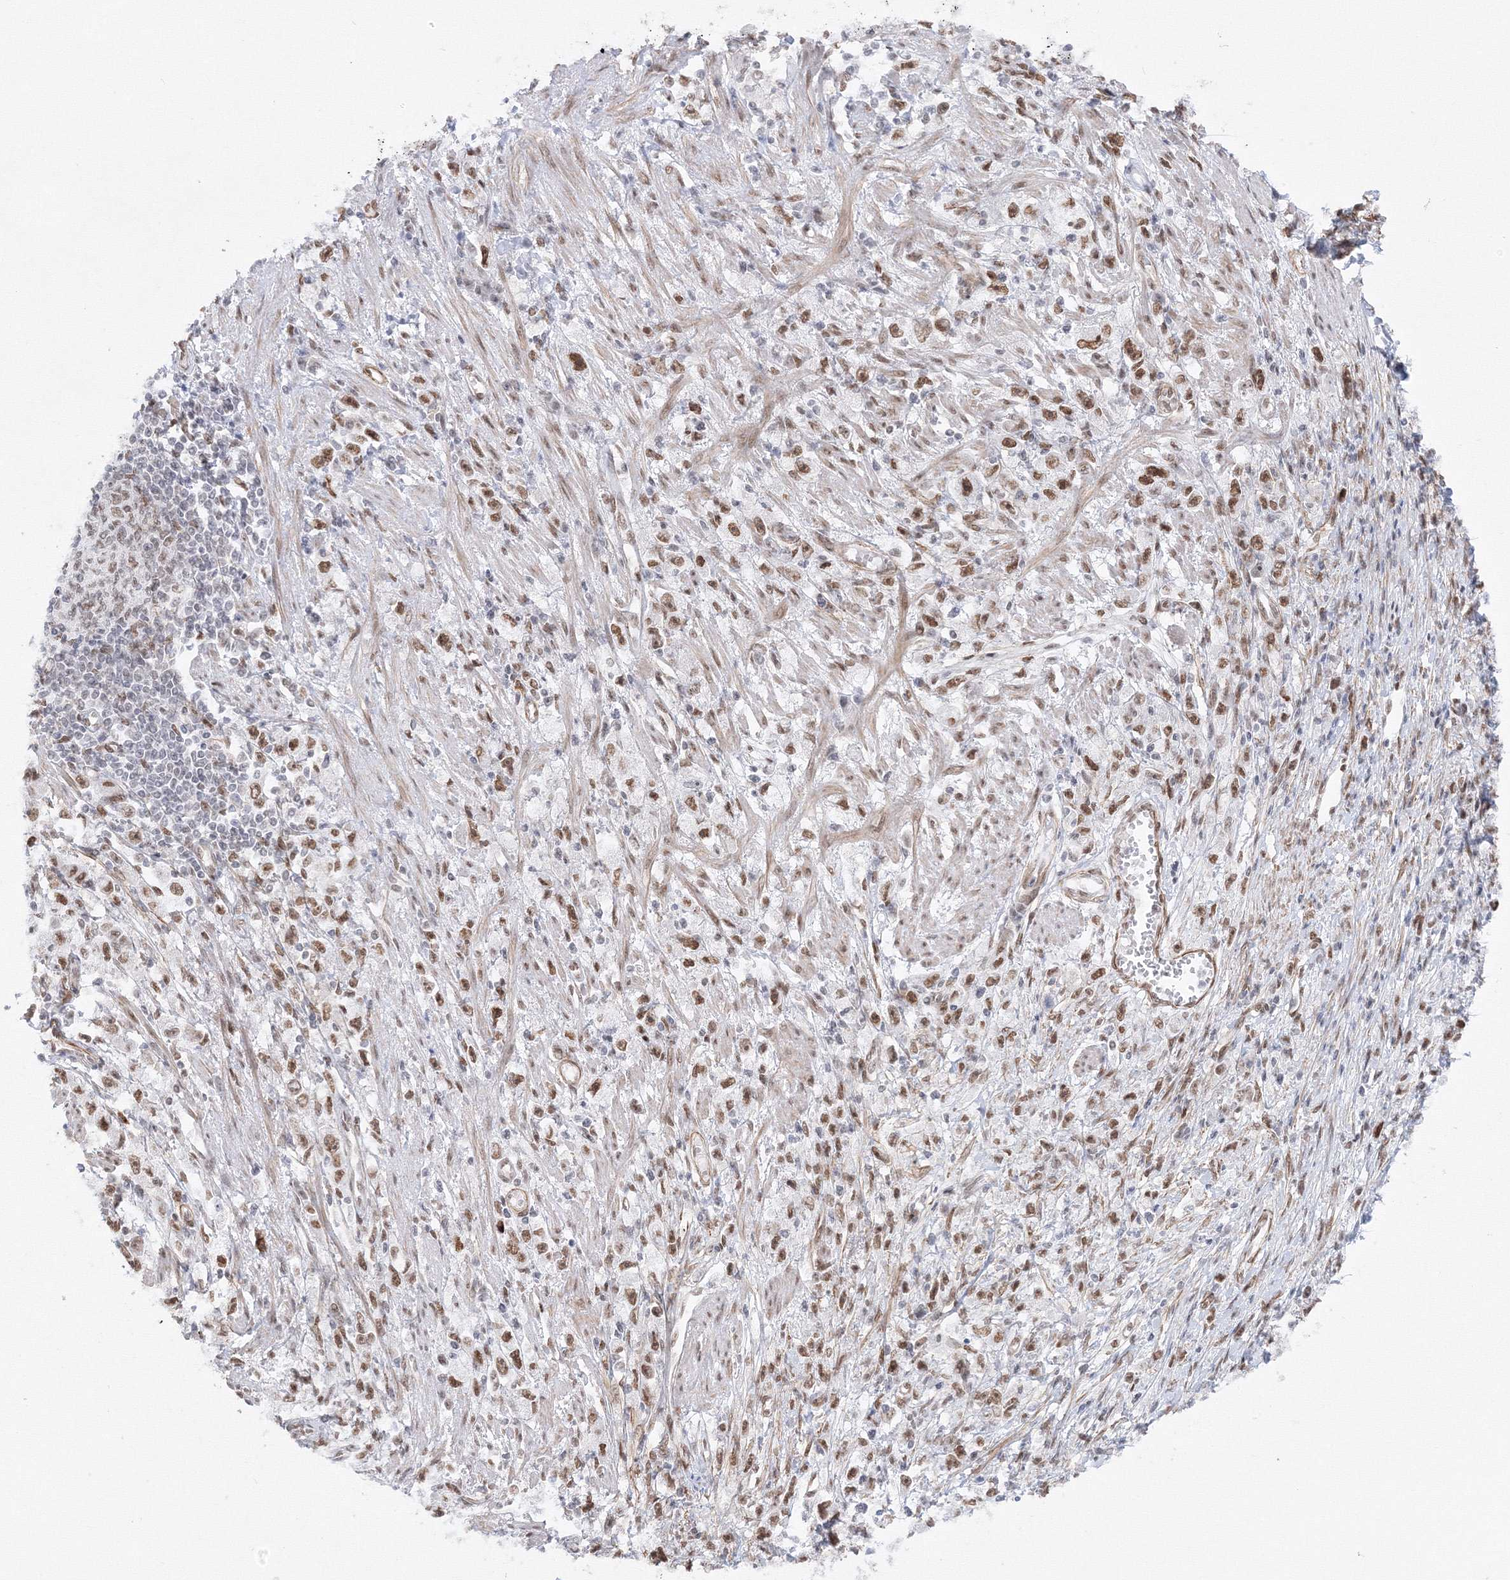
{"staining": {"intensity": "moderate", "quantity": ">75%", "location": "nuclear"}, "tissue": "stomach cancer", "cell_type": "Tumor cells", "image_type": "cancer", "snomed": [{"axis": "morphology", "description": "Adenocarcinoma, NOS"}, {"axis": "topography", "description": "Stomach"}], "caption": "An image of adenocarcinoma (stomach) stained for a protein shows moderate nuclear brown staining in tumor cells. (DAB (3,3'-diaminobenzidine) = brown stain, brightfield microscopy at high magnification).", "gene": "ZNF638", "patient": {"sex": "female", "age": 59}}